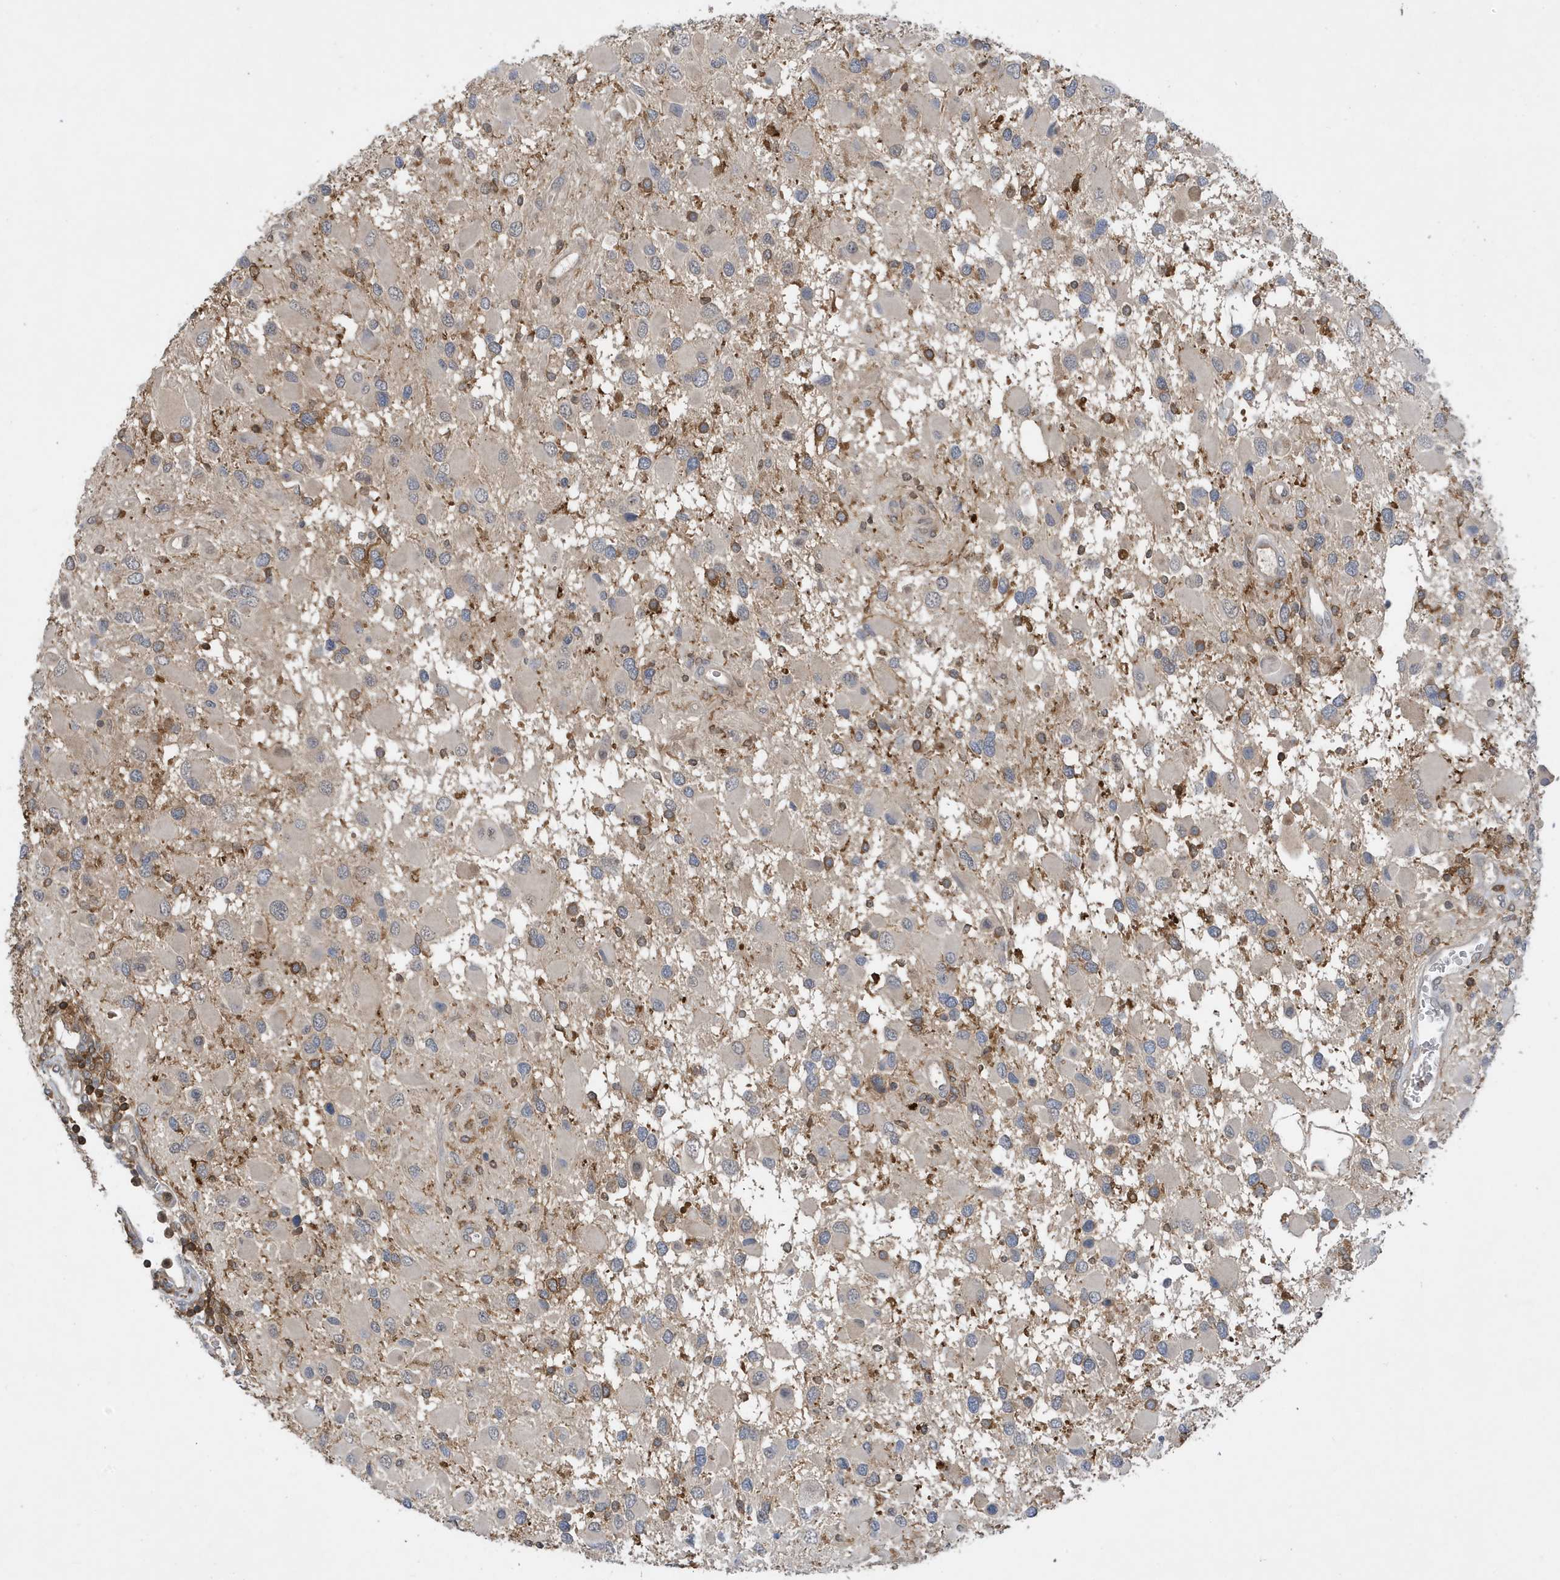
{"staining": {"intensity": "negative", "quantity": "none", "location": "none"}, "tissue": "glioma", "cell_type": "Tumor cells", "image_type": "cancer", "snomed": [{"axis": "morphology", "description": "Glioma, malignant, High grade"}, {"axis": "topography", "description": "Brain"}], "caption": "The image shows no staining of tumor cells in glioma.", "gene": "NSUN3", "patient": {"sex": "male", "age": 53}}